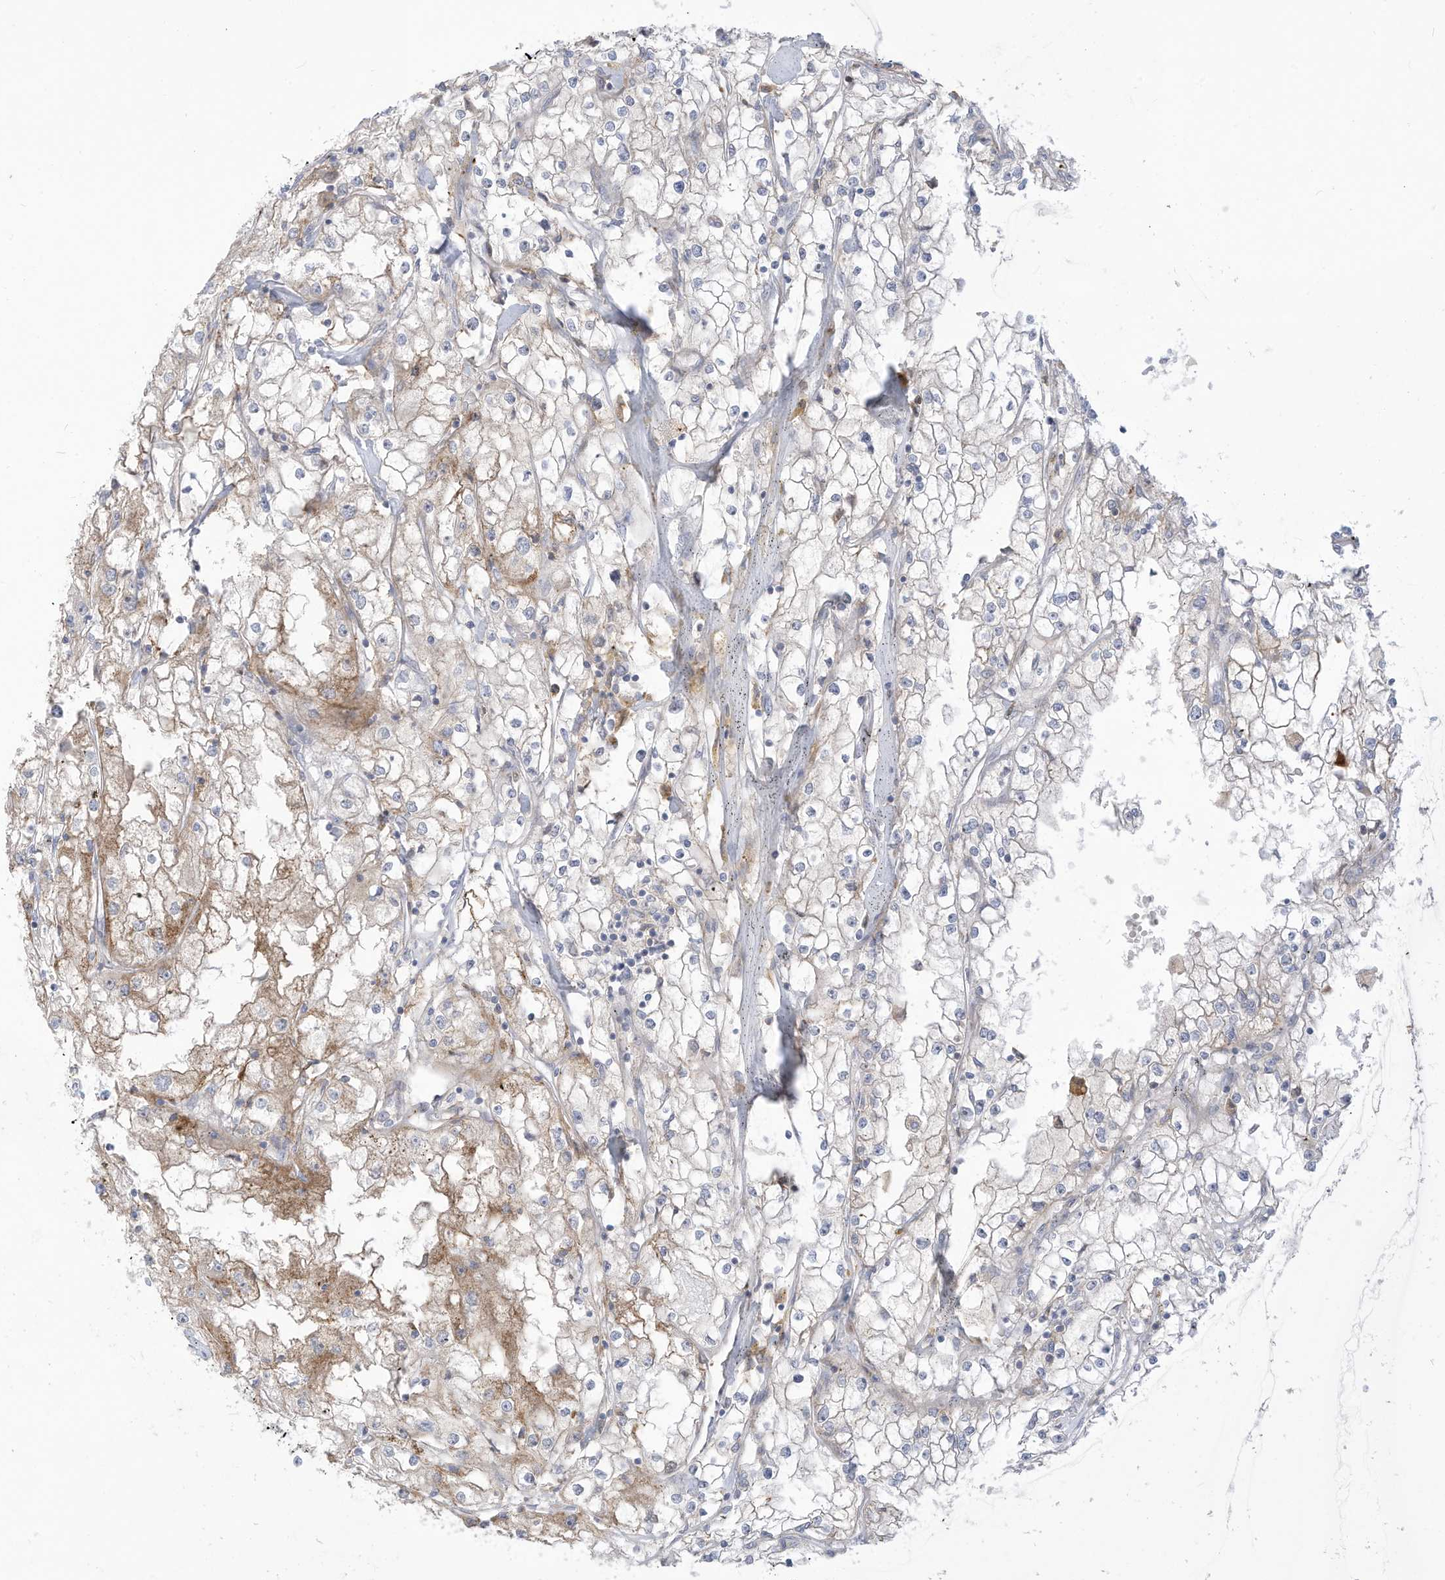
{"staining": {"intensity": "weak", "quantity": "<25%", "location": "cytoplasmic/membranous"}, "tissue": "renal cancer", "cell_type": "Tumor cells", "image_type": "cancer", "snomed": [{"axis": "morphology", "description": "Adenocarcinoma, NOS"}, {"axis": "topography", "description": "Kidney"}], "caption": "This image is of renal cancer stained with immunohistochemistry to label a protein in brown with the nuclei are counter-stained blue. There is no staining in tumor cells.", "gene": "NOTO", "patient": {"sex": "male", "age": 56}}